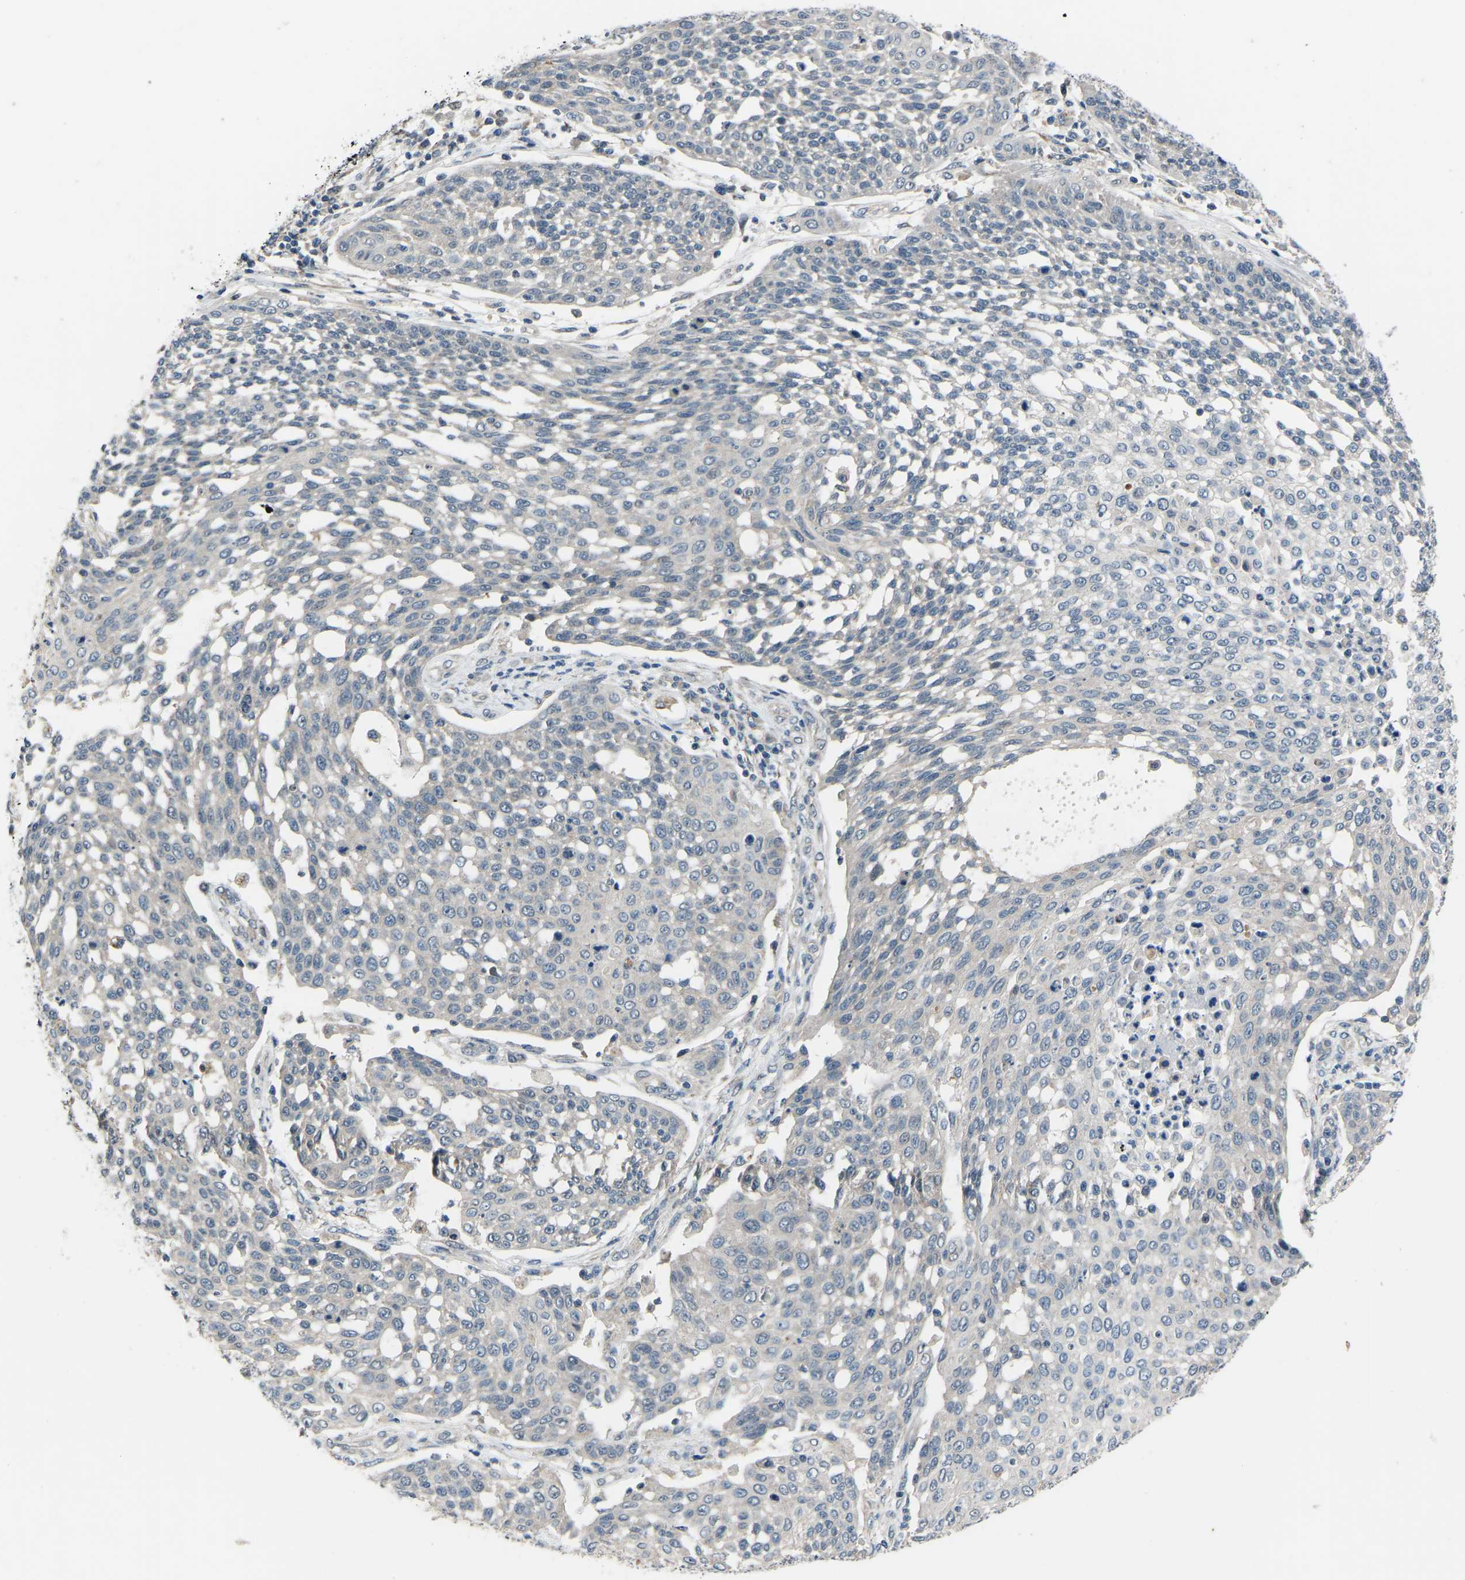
{"staining": {"intensity": "negative", "quantity": "none", "location": "none"}, "tissue": "cervical cancer", "cell_type": "Tumor cells", "image_type": "cancer", "snomed": [{"axis": "morphology", "description": "Squamous cell carcinoma, NOS"}, {"axis": "topography", "description": "Cervix"}], "caption": "Histopathology image shows no protein expression in tumor cells of cervical cancer tissue.", "gene": "CDK2AP1", "patient": {"sex": "female", "age": 34}}